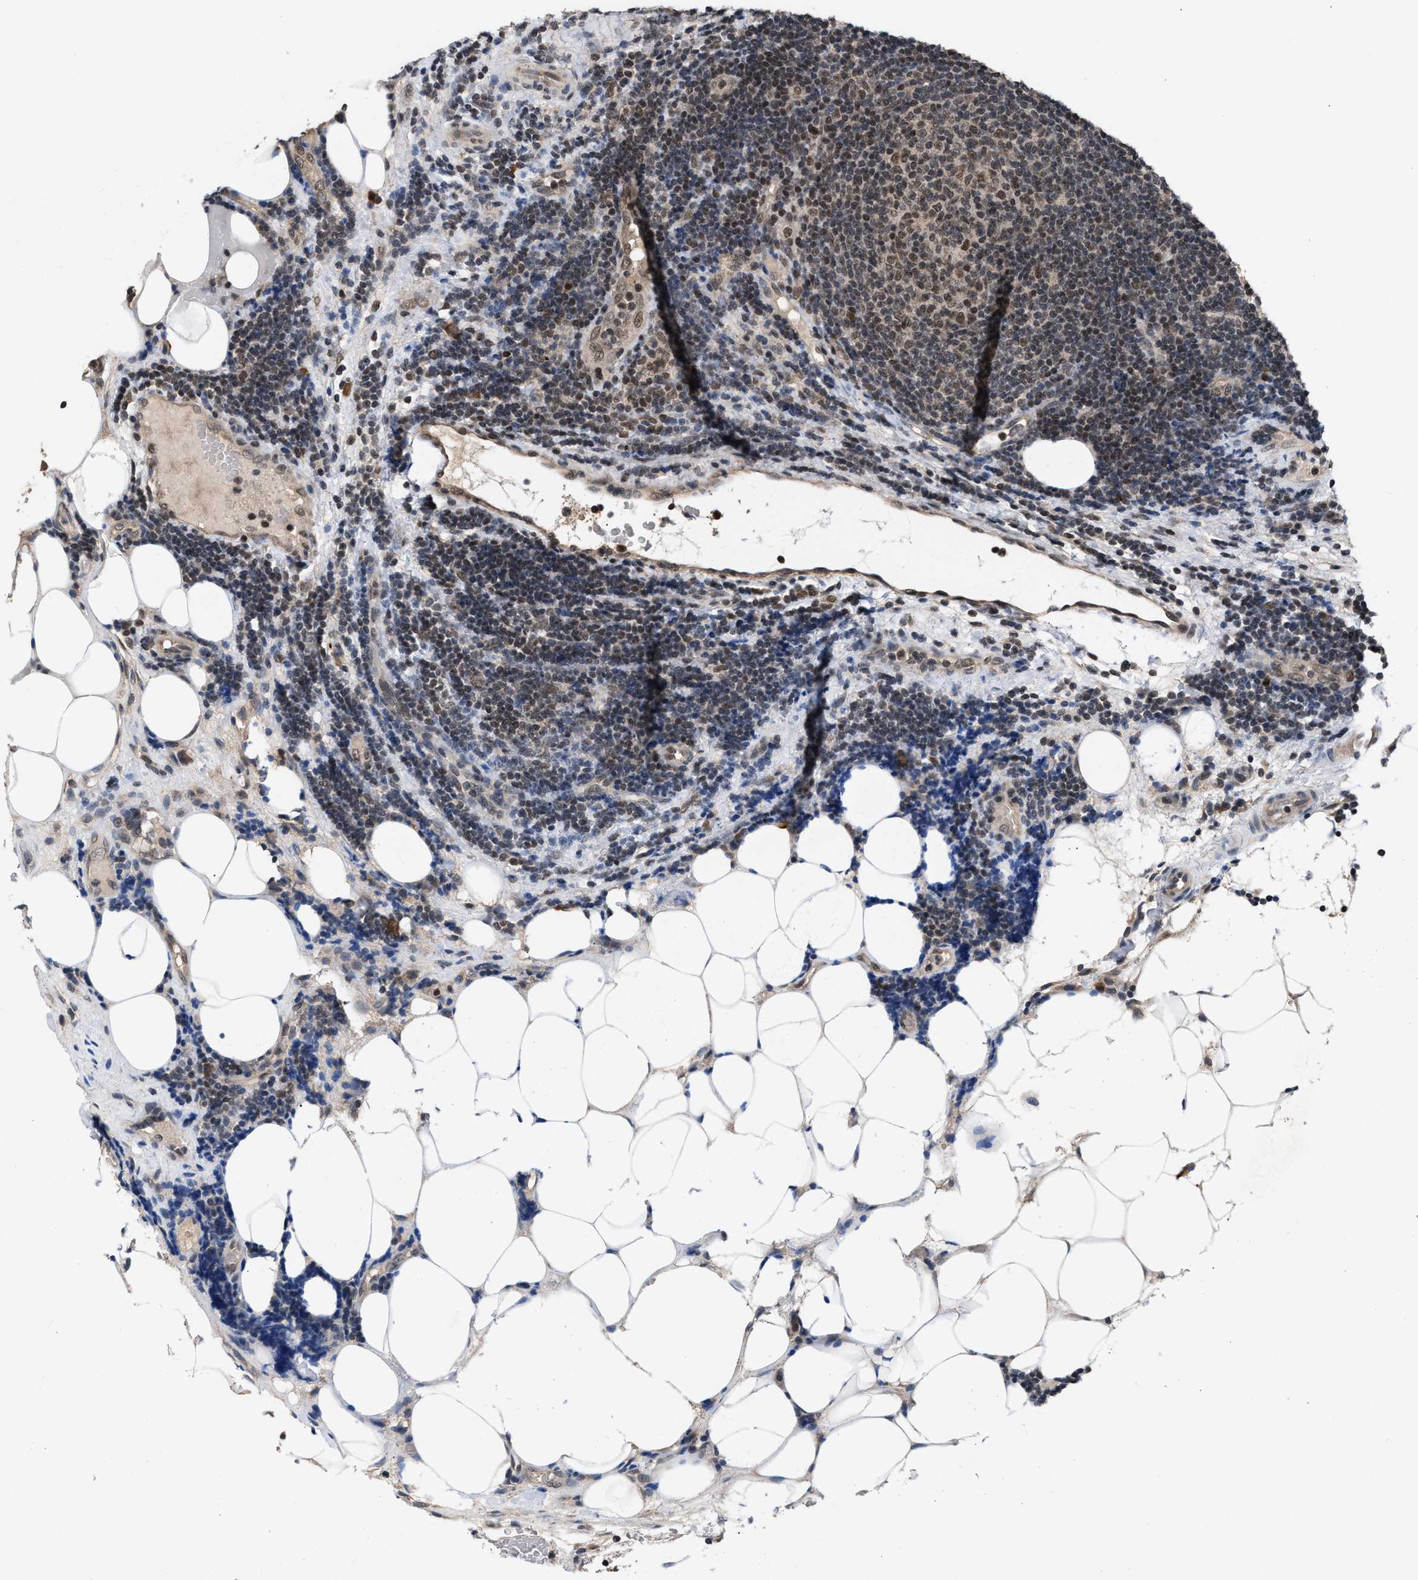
{"staining": {"intensity": "negative", "quantity": "none", "location": "none"}, "tissue": "lymphoma", "cell_type": "Tumor cells", "image_type": "cancer", "snomed": [{"axis": "morphology", "description": "Malignant lymphoma, non-Hodgkin's type, Low grade"}, {"axis": "topography", "description": "Lymph node"}], "caption": "An immunohistochemistry histopathology image of lymphoma is shown. There is no staining in tumor cells of lymphoma.", "gene": "C9orf78", "patient": {"sex": "male", "age": 83}}